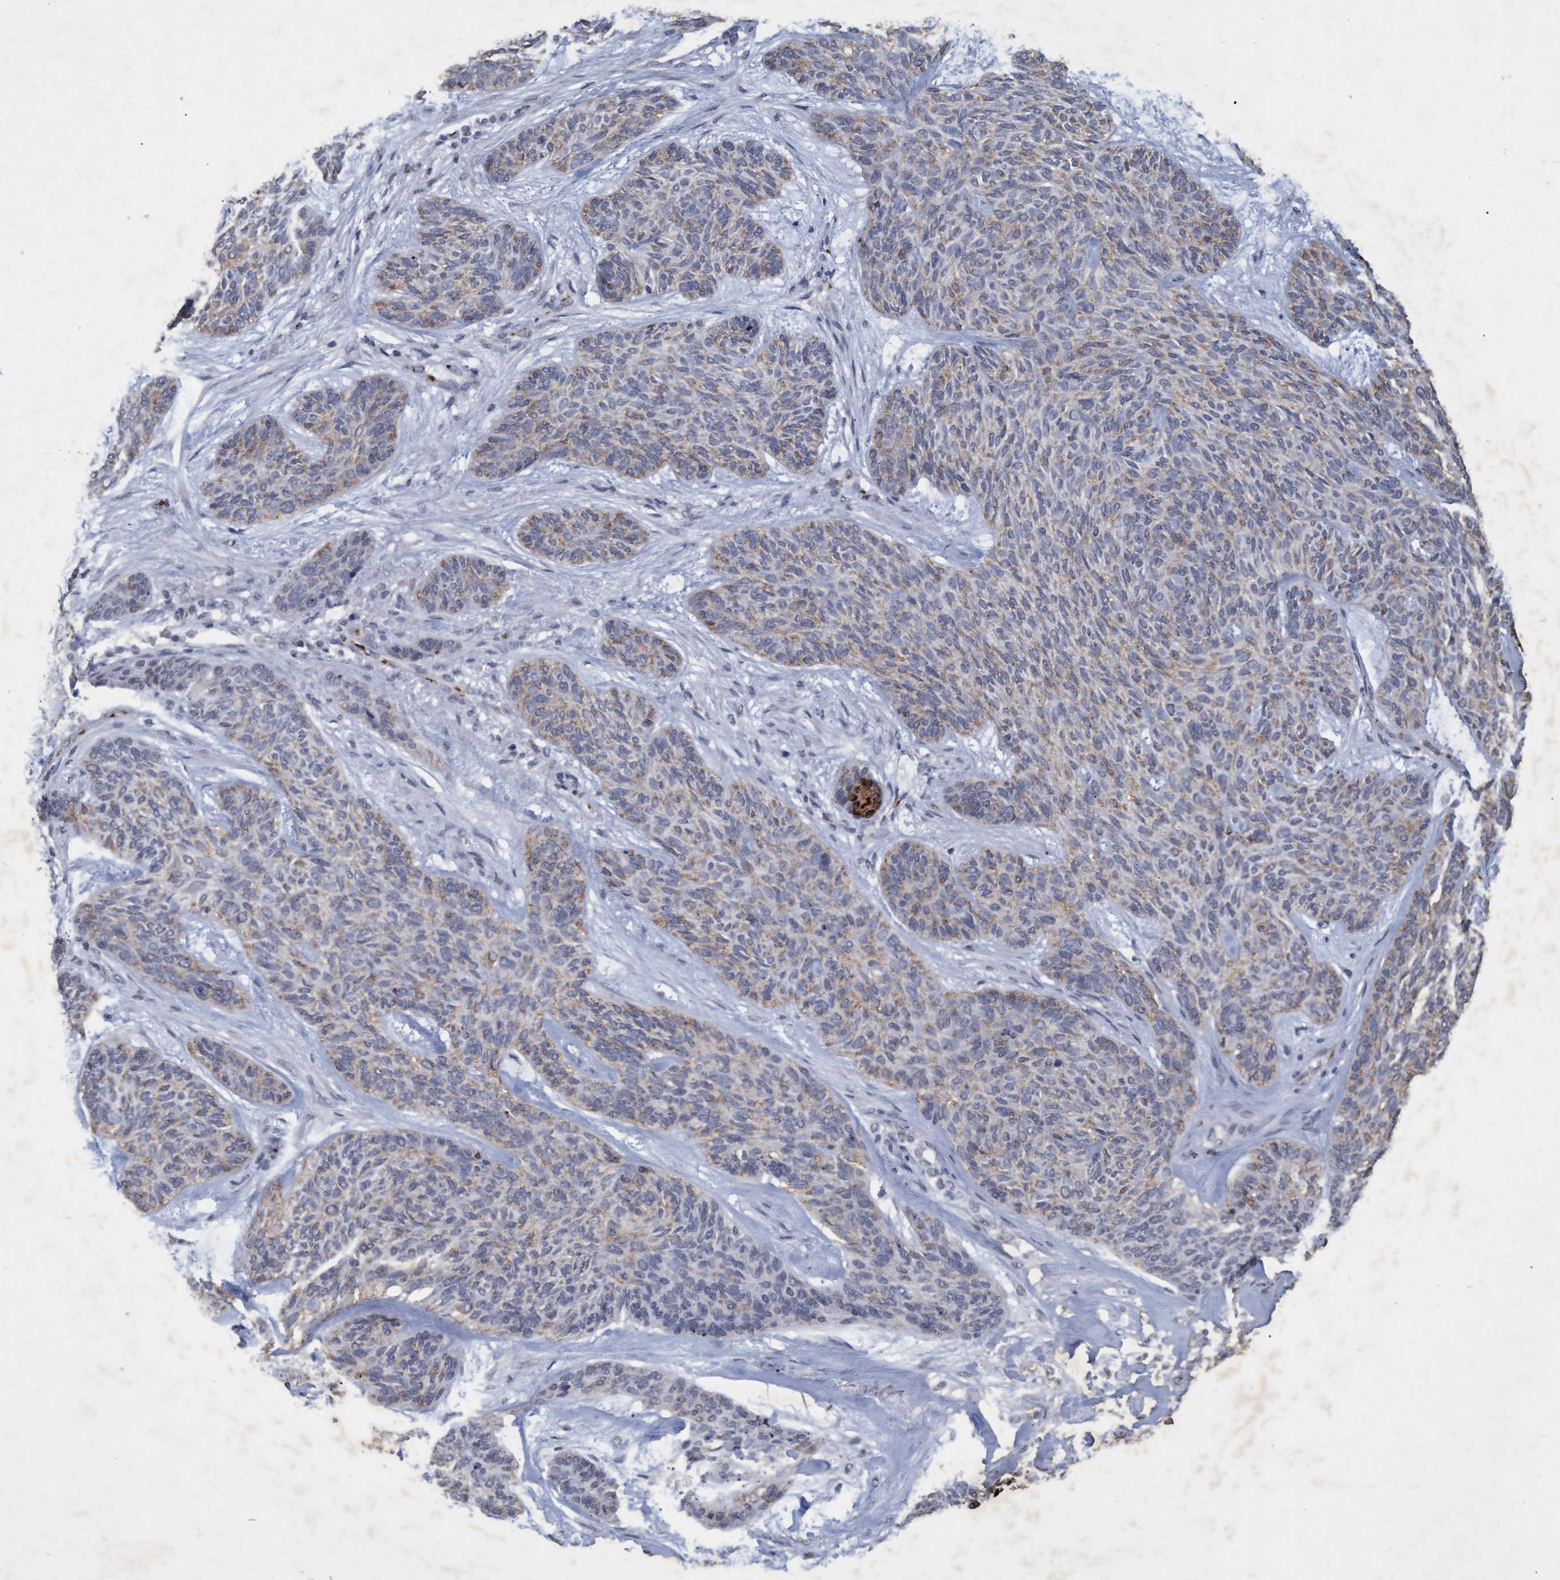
{"staining": {"intensity": "weak", "quantity": "<25%", "location": "cytoplasmic/membranous"}, "tissue": "skin cancer", "cell_type": "Tumor cells", "image_type": "cancer", "snomed": [{"axis": "morphology", "description": "Basal cell carcinoma"}, {"axis": "topography", "description": "Skin"}], "caption": "A high-resolution image shows immunohistochemistry (IHC) staining of basal cell carcinoma (skin), which exhibits no significant positivity in tumor cells. (DAB (3,3'-diaminobenzidine) immunohistochemistry (IHC) visualized using brightfield microscopy, high magnification).", "gene": "GALC", "patient": {"sex": "male", "age": 55}}